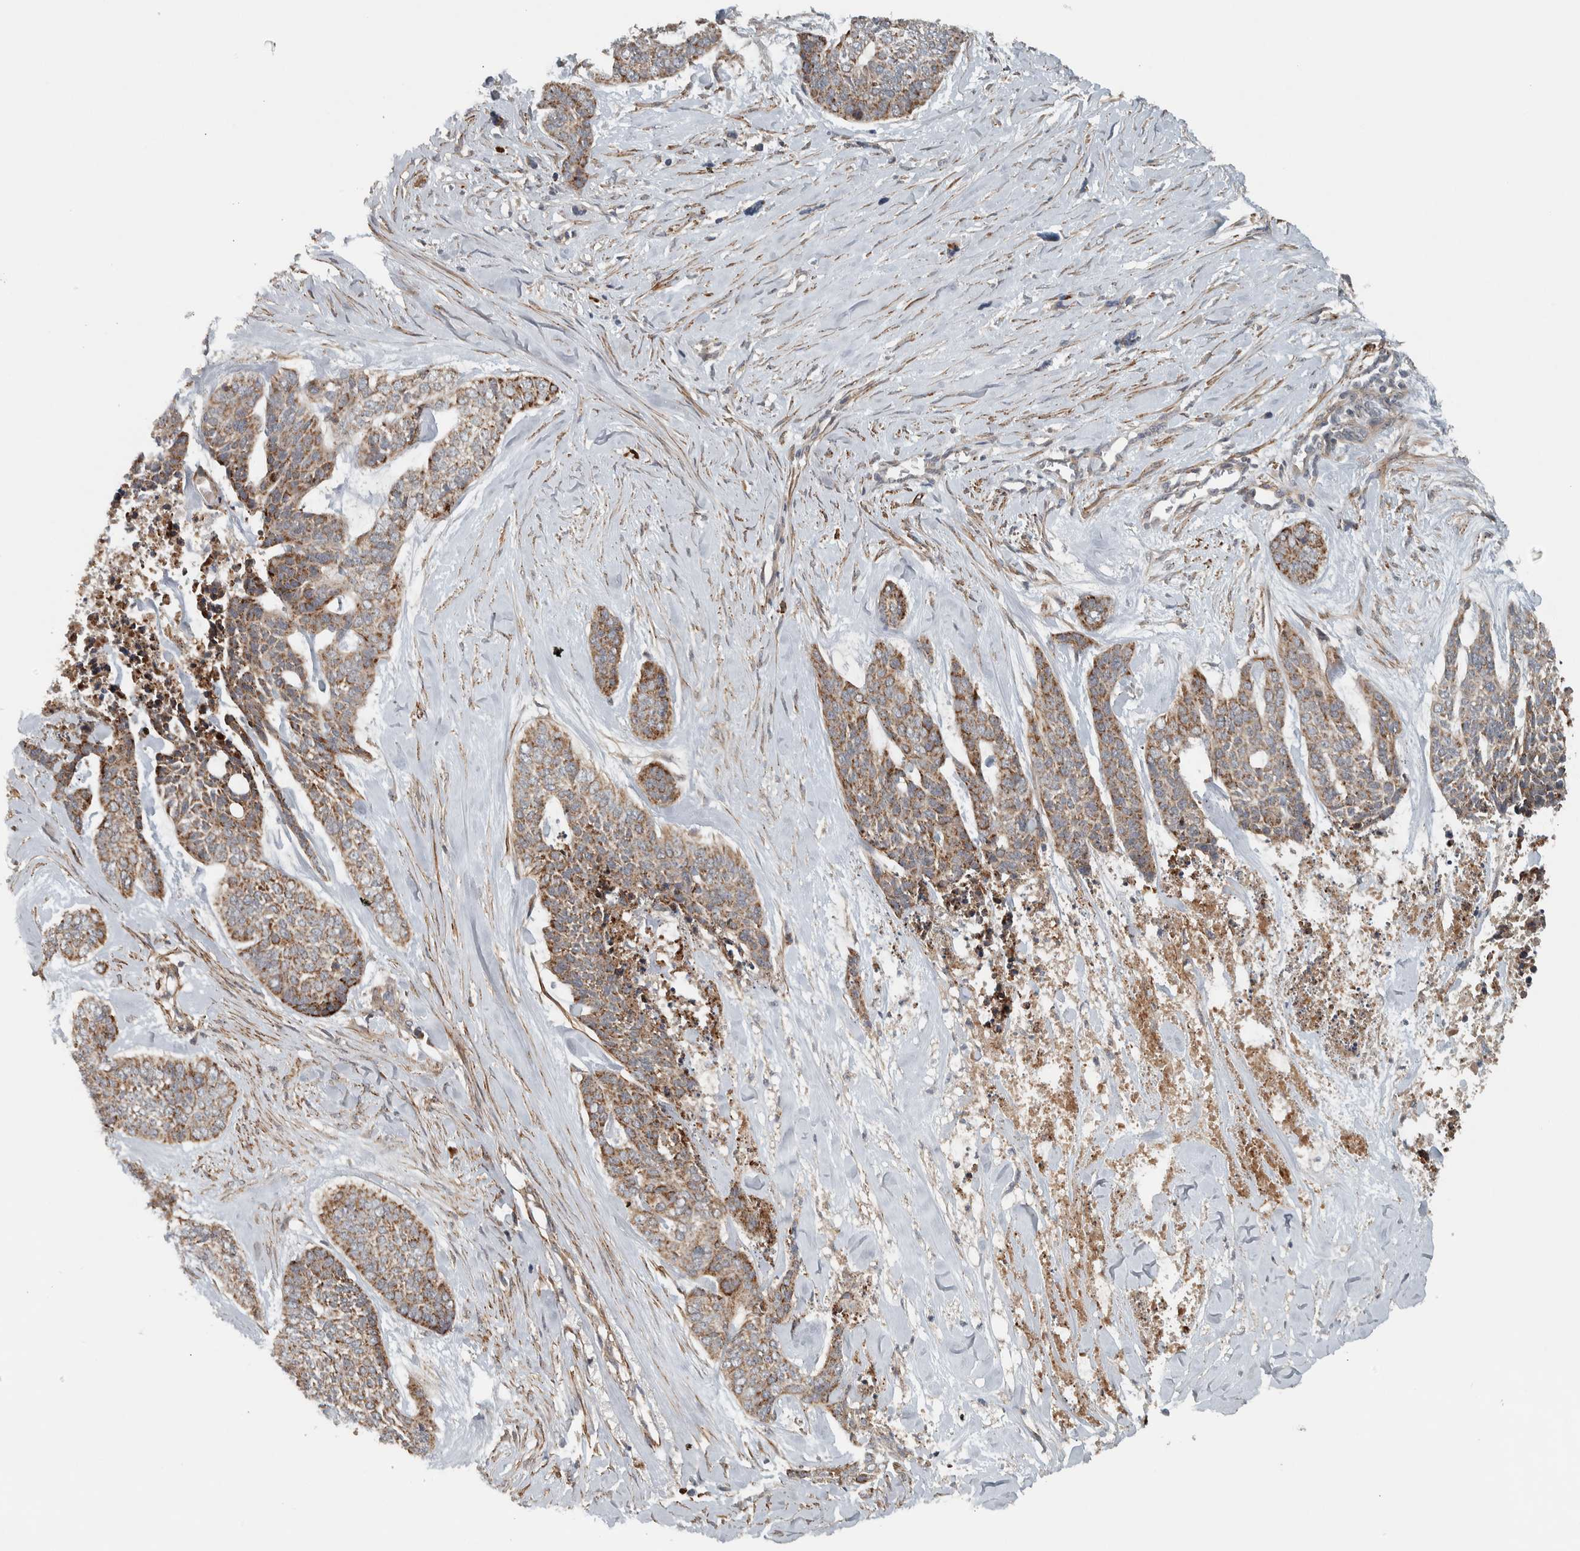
{"staining": {"intensity": "moderate", "quantity": ">75%", "location": "cytoplasmic/membranous"}, "tissue": "skin cancer", "cell_type": "Tumor cells", "image_type": "cancer", "snomed": [{"axis": "morphology", "description": "Basal cell carcinoma"}, {"axis": "topography", "description": "Skin"}], "caption": "Immunohistochemical staining of human skin cancer demonstrates moderate cytoplasmic/membranous protein staining in about >75% of tumor cells.", "gene": "LBHD1", "patient": {"sex": "female", "age": 64}}